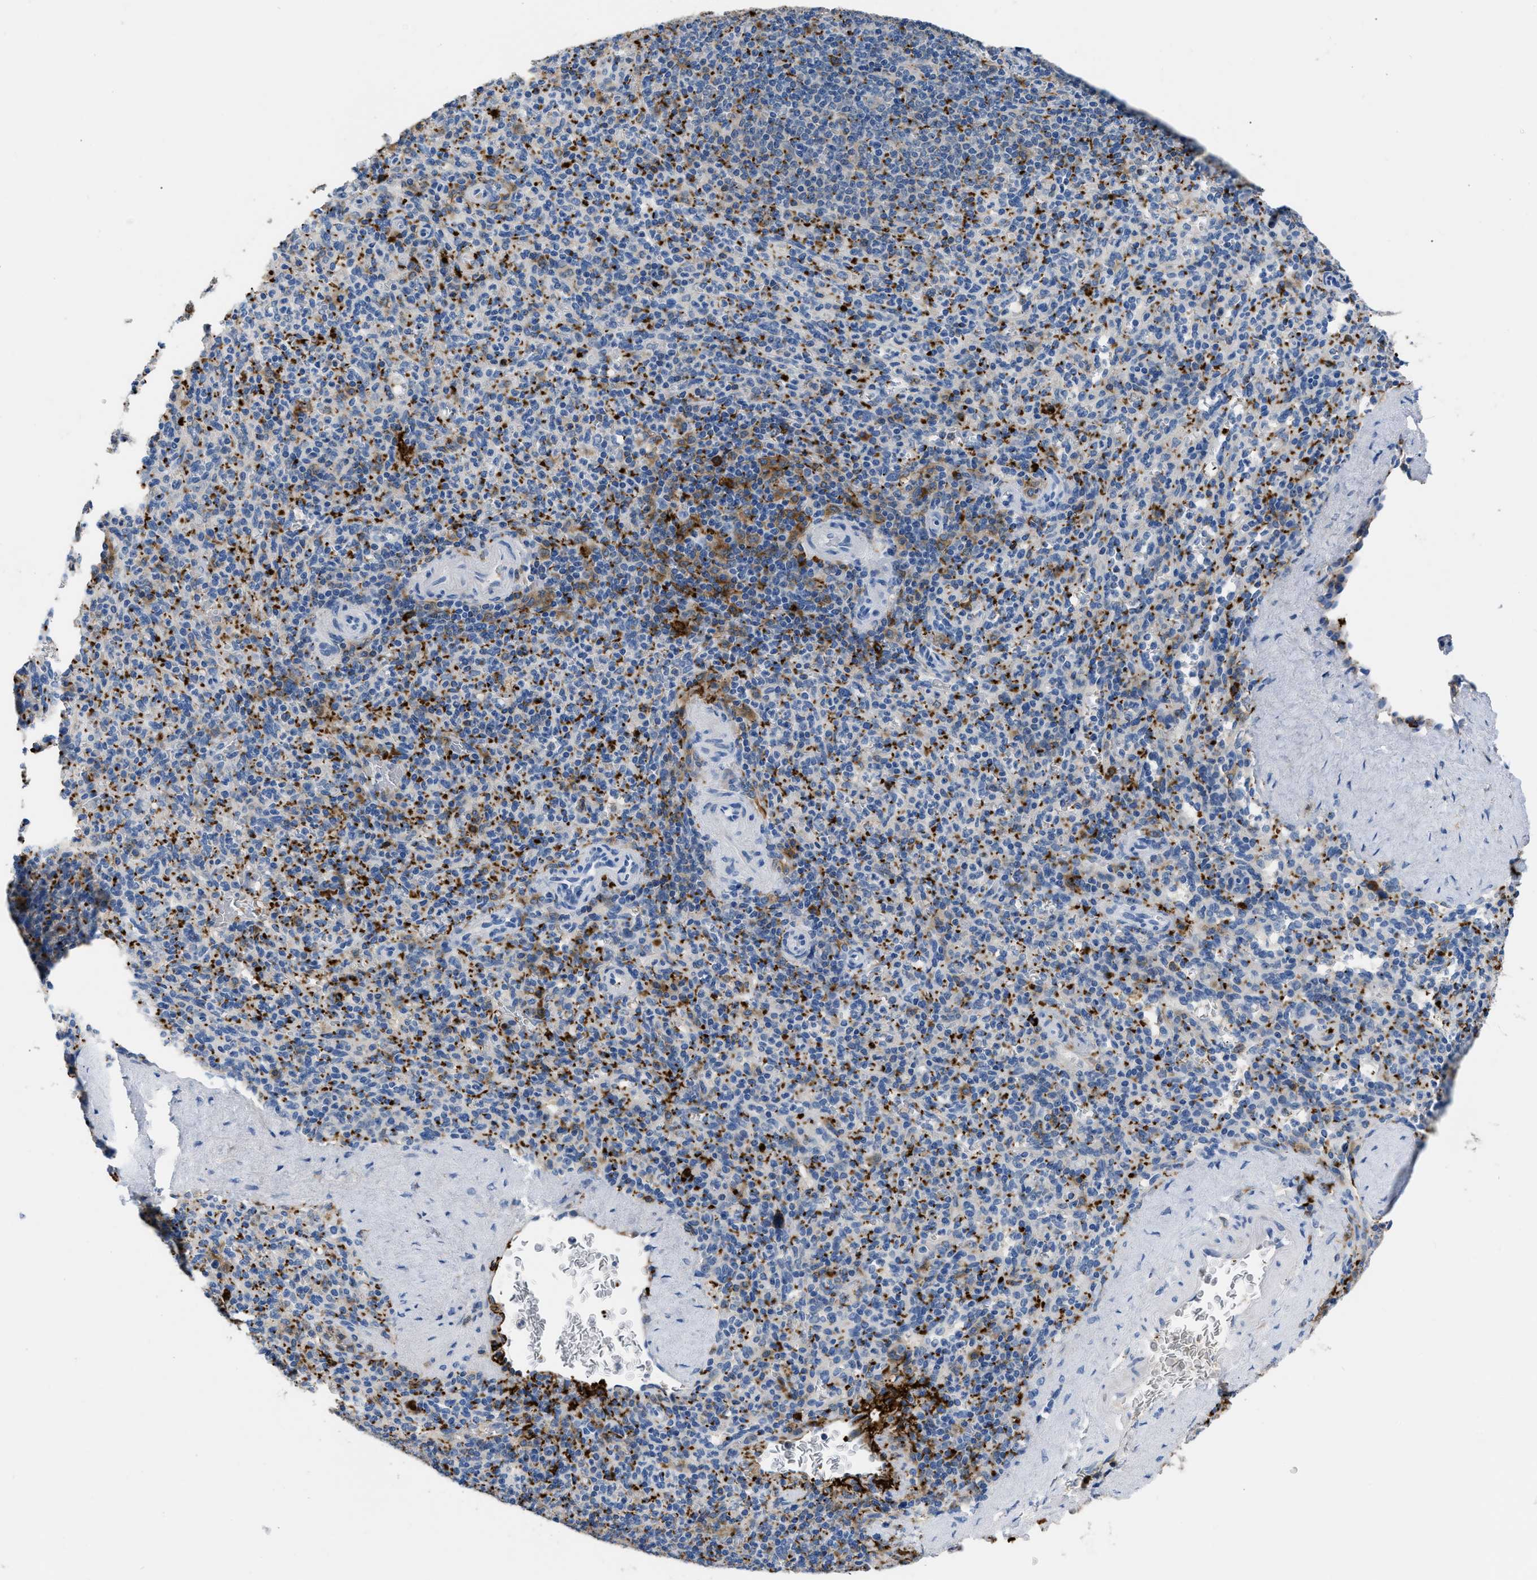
{"staining": {"intensity": "strong", "quantity": "25%-75%", "location": "cytoplasmic/membranous"}, "tissue": "spleen", "cell_type": "Cells in red pulp", "image_type": "normal", "snomed": [{"axis": "morphology", "description": "Normal tissue, NOS"}, {"axis": "topography", "description": "Spleen"}], "caption": "About 25%-75% of cells in red pulp in benign spleen demonstrate strong cytoplasmic/membranous protein staining as visualized by brown immunohistochemical staining.", "gene": "FGF18", "patient": {"sex": "male", "age": 36}}